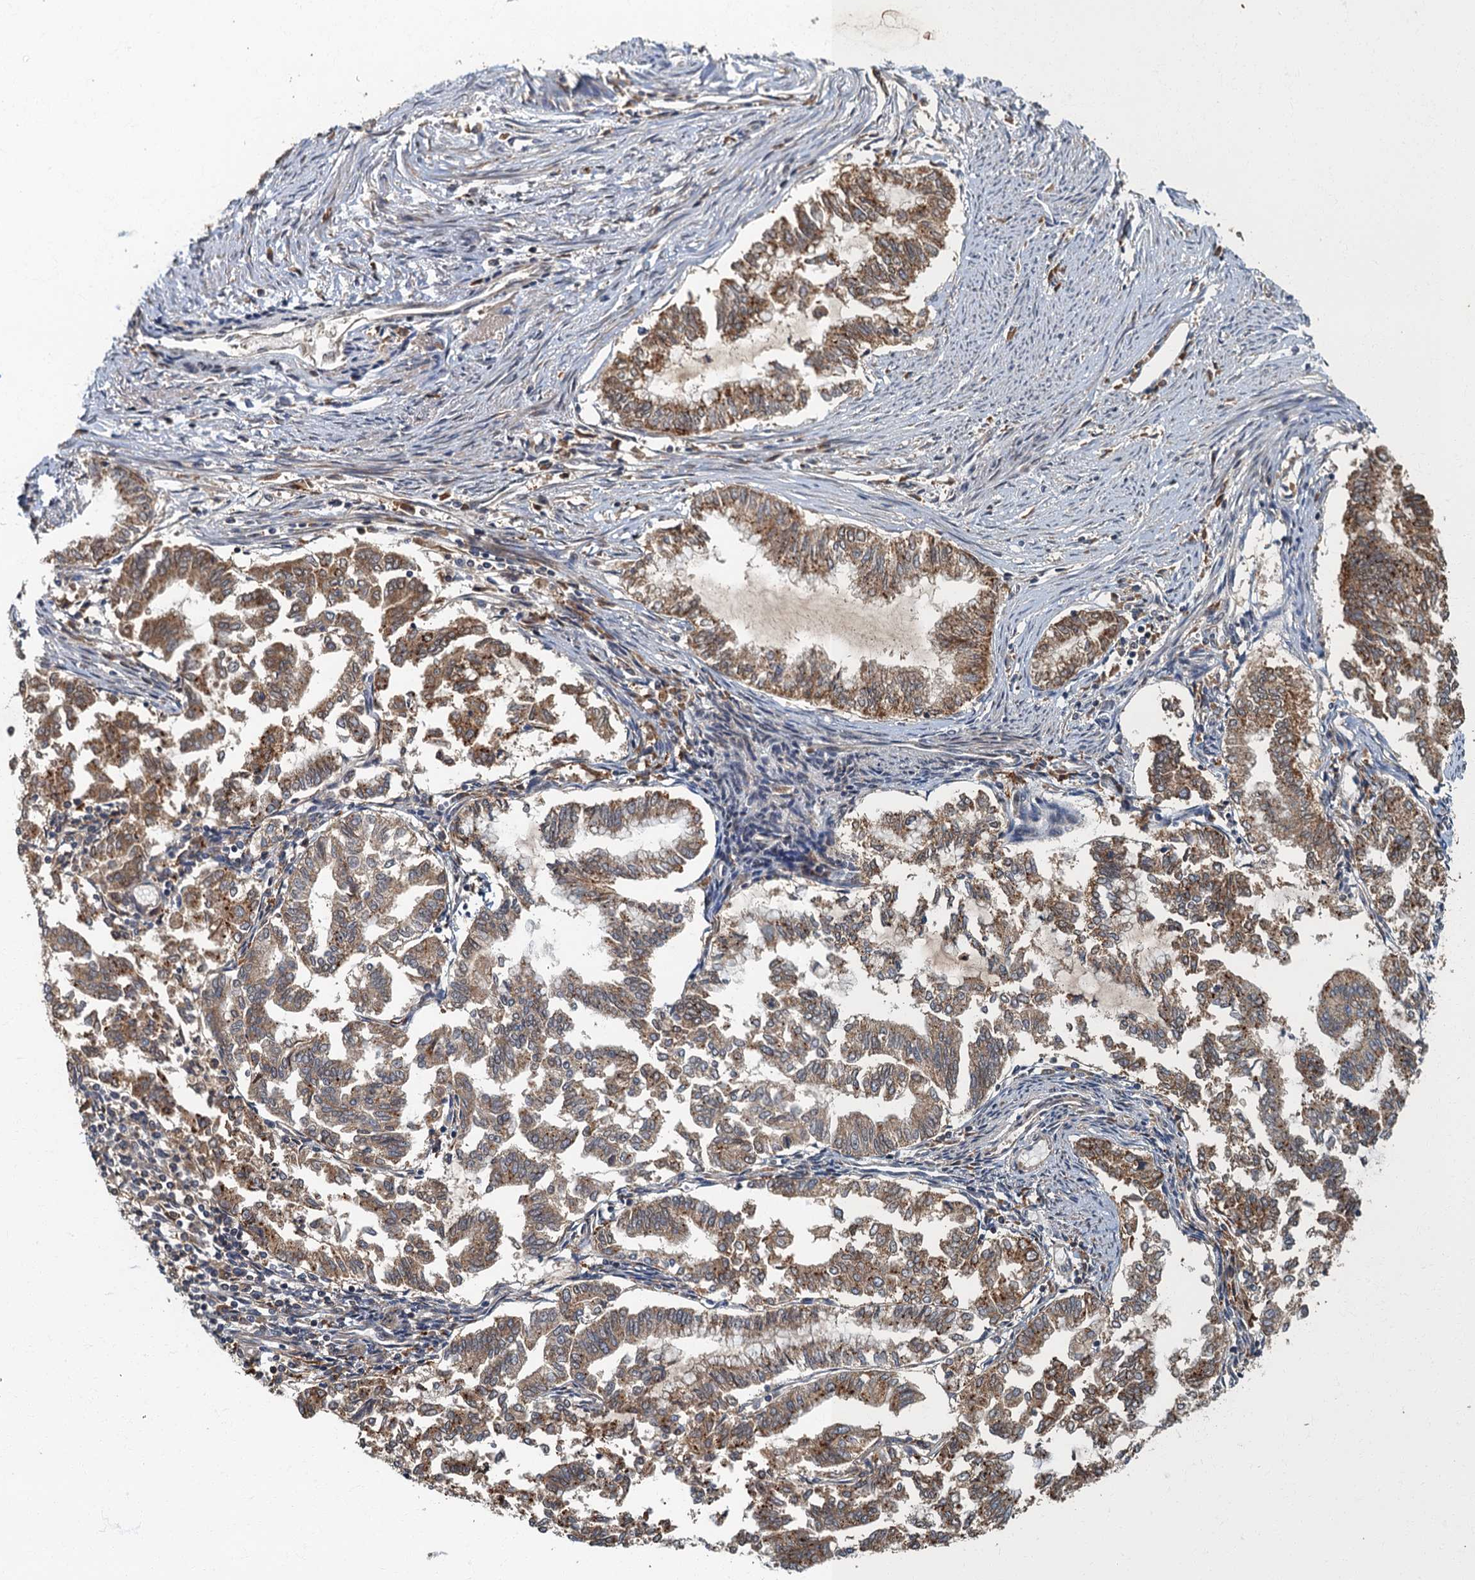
{"staining": {"intensity": "moderate", "quantity": ">75%", "location": "cytoplasmic/membranous"}, "tissue": "endometrial cancer", "cell_type": "Tumor cells", "image_type": "cancer", "snomed": [{"axis": "morphology", "description": "Adenocarcinoma, NOS"}, {"axis": "topography", "description": "Endometrium"}], "caption": "Protein expression analysis of endometrial adenocarcinoma reveals moderate cytoplasmic/membranous positivity in approximately >75% of tumor cells.", "gene": "WDCP", "patient": {"sex": "female", "age": 79}}